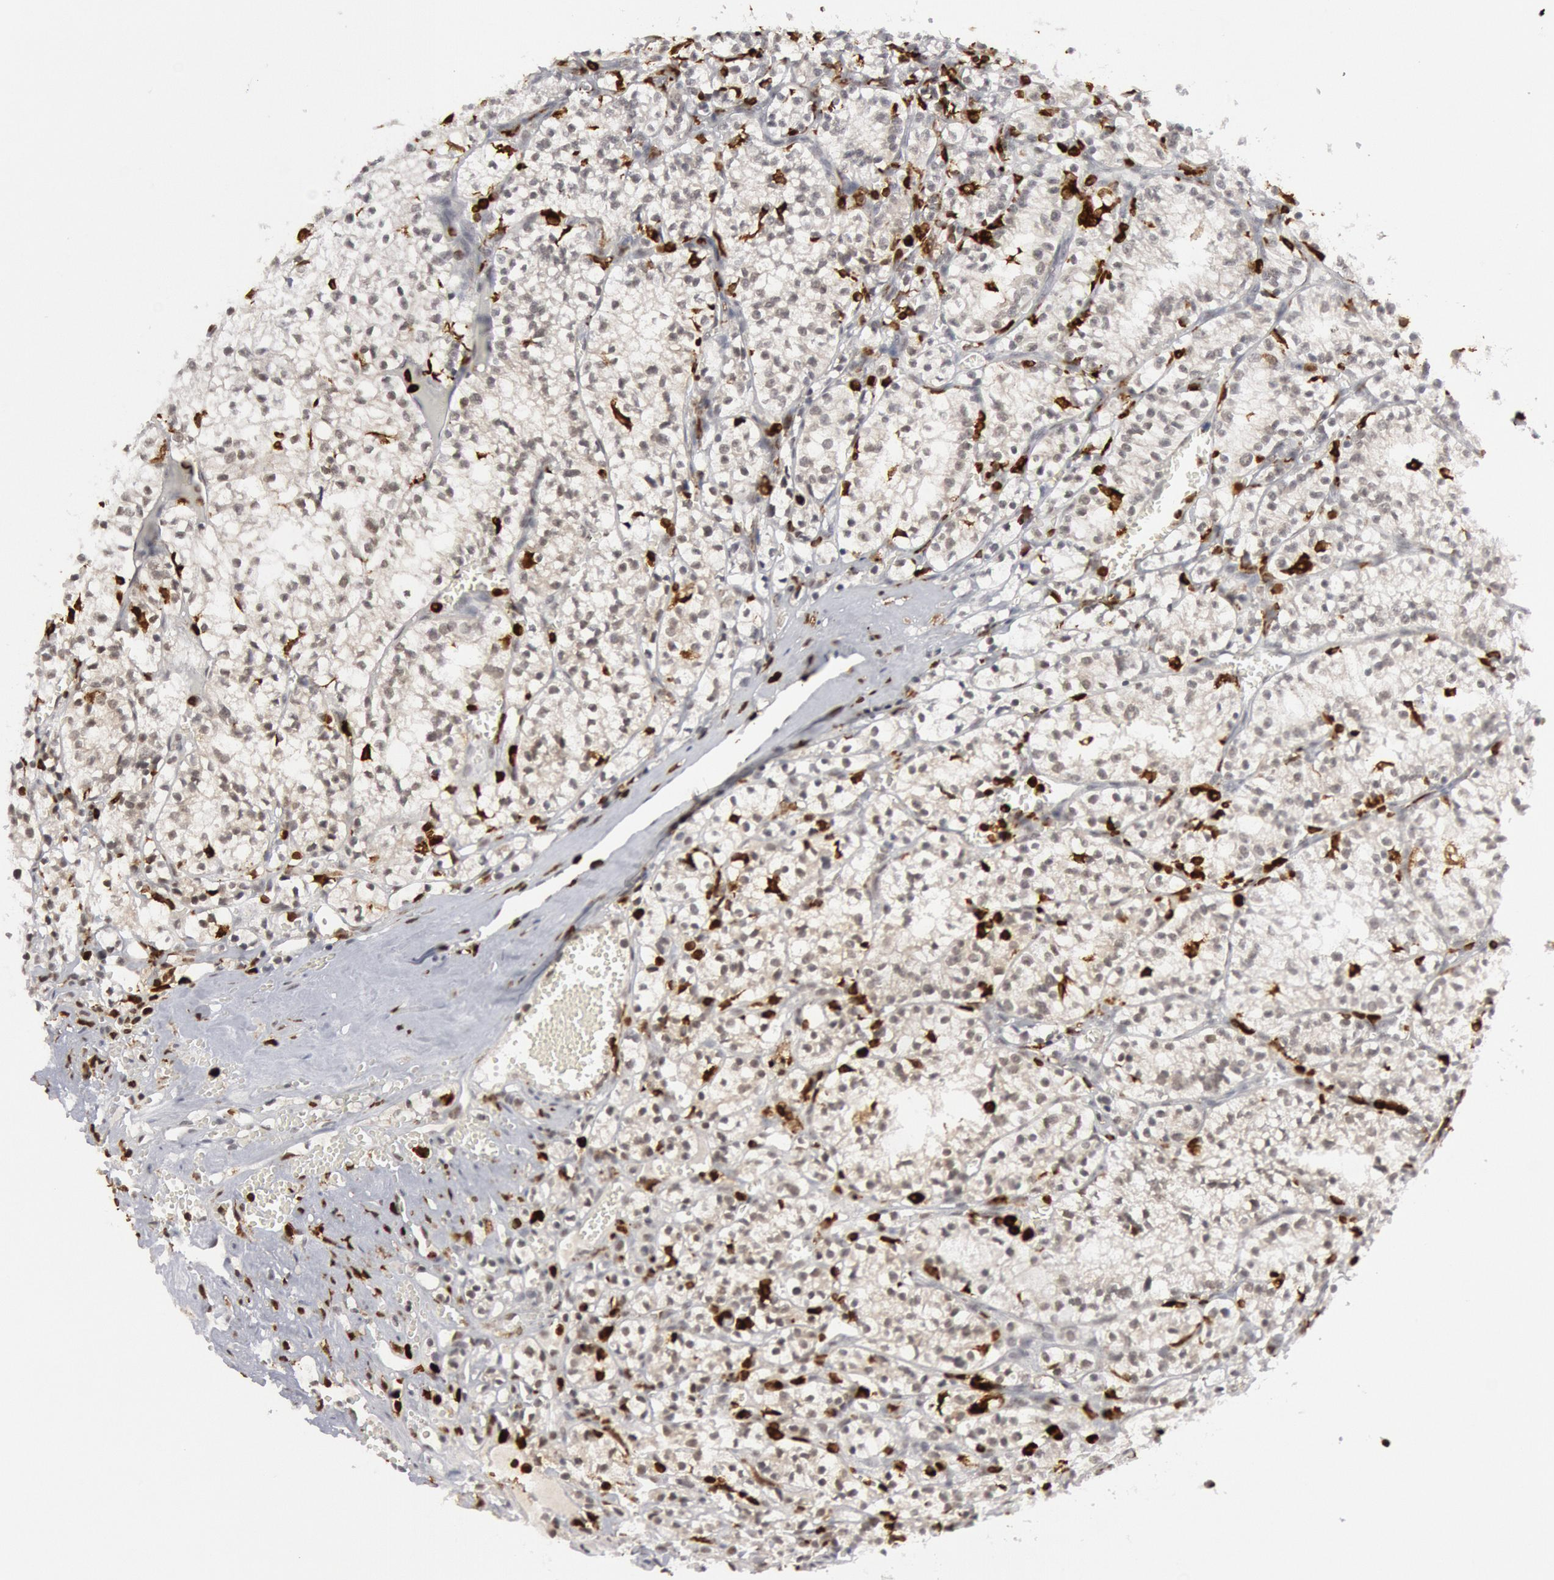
{"staining": {"intensity": "negative", "quantity": "none", "location": "none"}, "tissue": "renal cancer", "cell_type": "Tumor cells", "image_type": "cancer", "snomed": [{"axis": "morphology", "description": "Adenocarcinoma, NOS"}, {"axis": "topography", "description": "Kidney"}], "caption": "Micrograph shows no significant protein staining in tumor cells of renal cancer (adenocarcinoma). (DAB IHC with hematoxylin counter stain).", "gene": "PTPN6", "patient": {"sex": "male", "age": 61}}